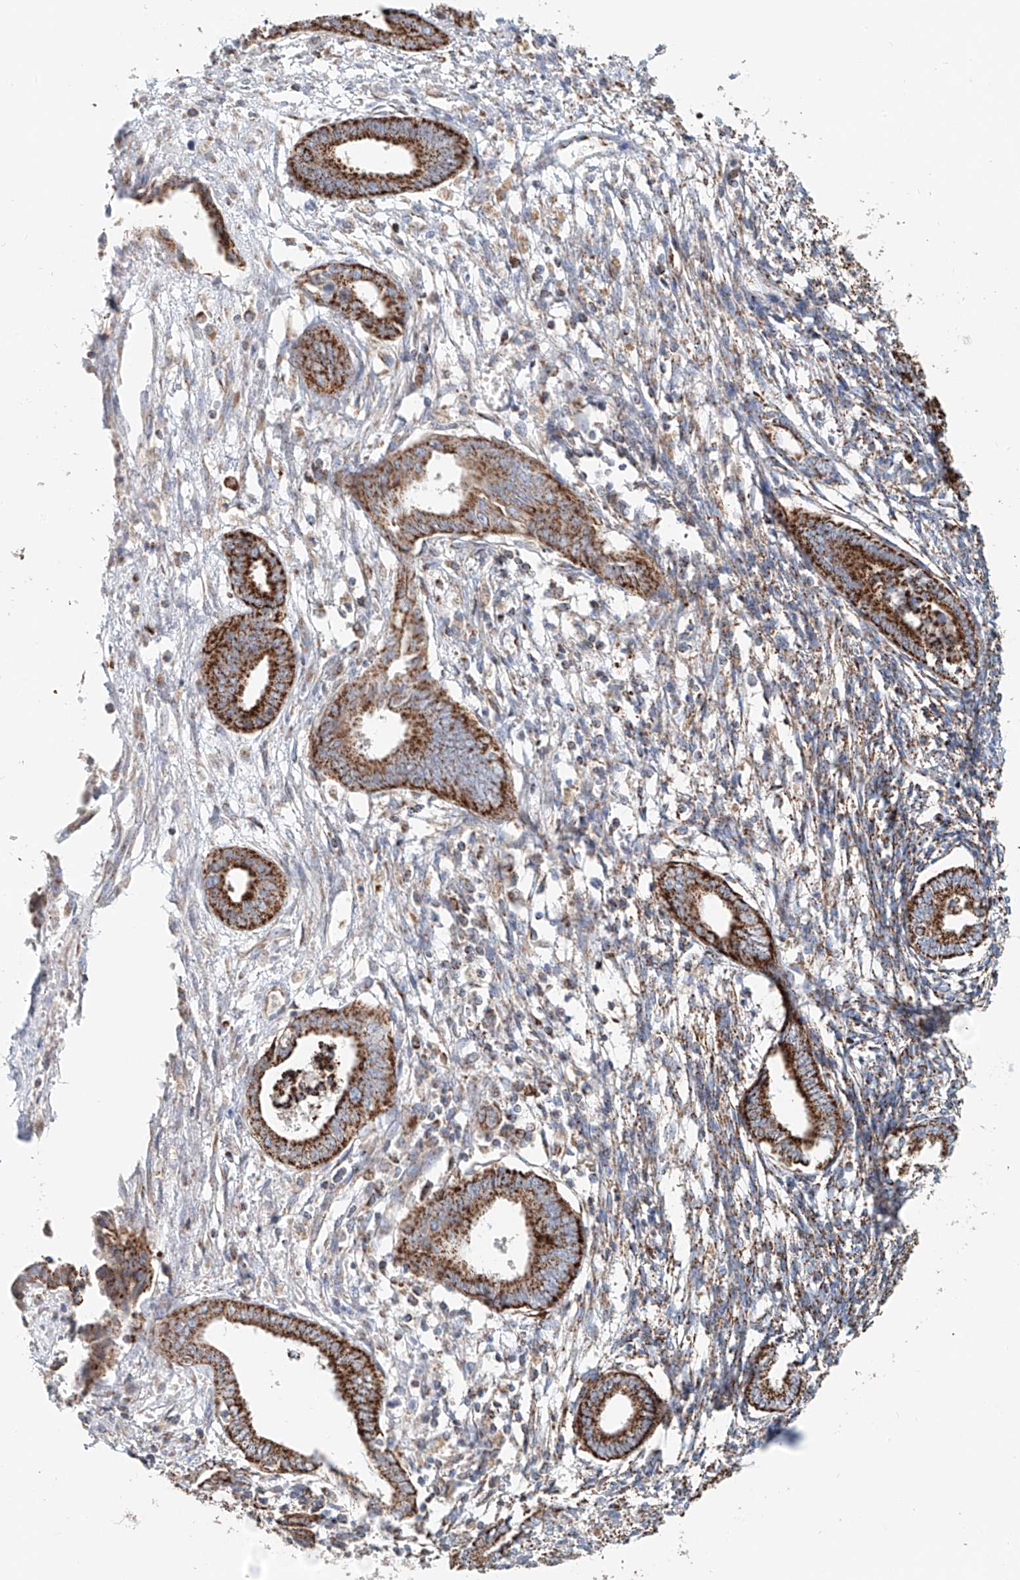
{"staining": {"intensity": "moderate", "quantity": "25%-75%", "location": "cytoplasmic/membranous"}, "tissue": "endometrium", "cell_type": "Cells in endometrial stroma", "image_type": "normal", "snomed": [{"axis": "morphology", "description": "Normal tissue, NOS"}, {"axis": "topography", "description": "Endometrium"}], "caption": "Protein positivity by immunohistochemistry (IHC) exhibits moderate cytoplasmic/membranous positivity in approximately 25%-75% of cells in endometrial stroma in benign endometrium.", "gene": "CARD10", "patient": {"sex": "female", "age": 56}}